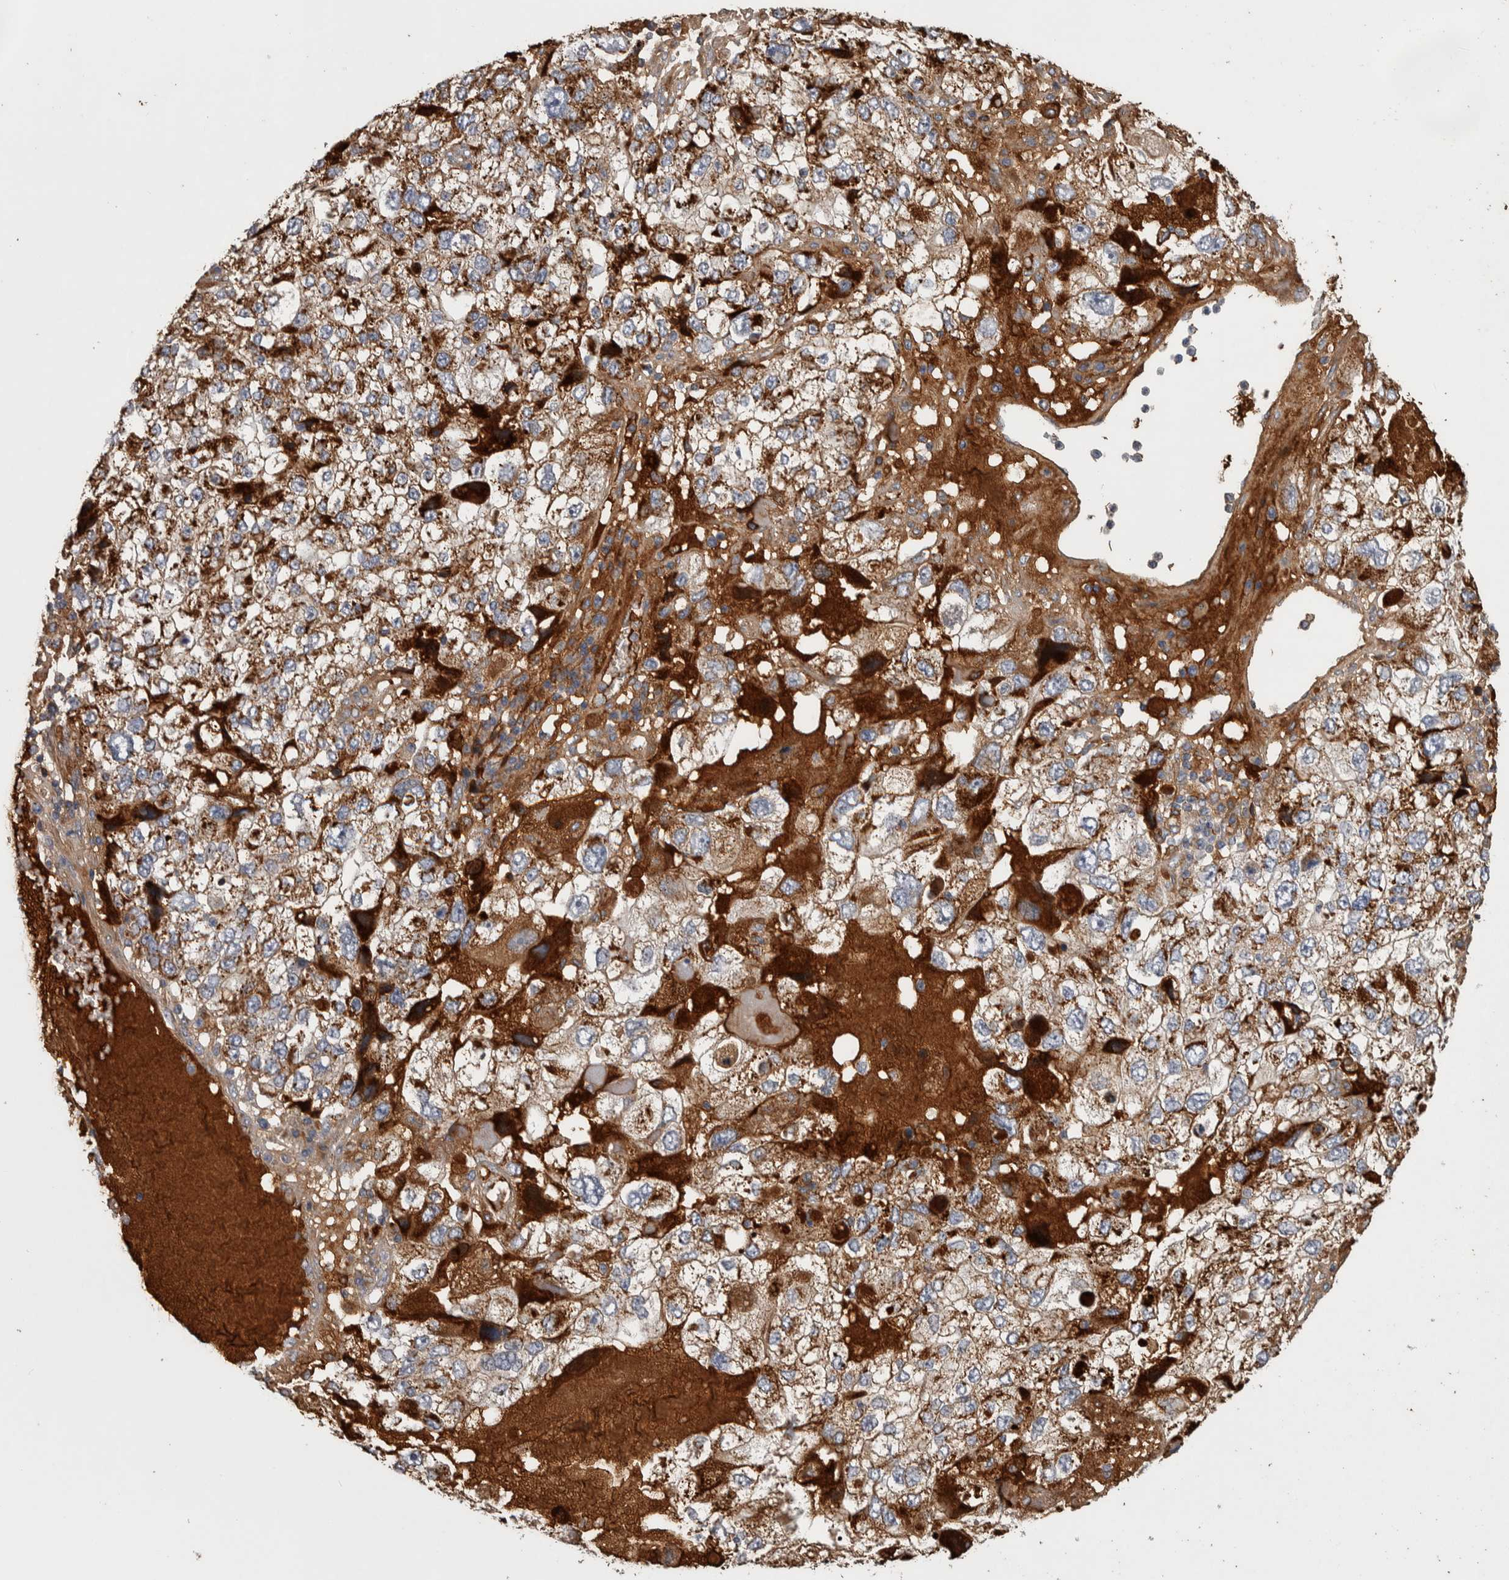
{"staining": {"intensity": "weak", "quantity": ">75%", "location": "cytoplasmic/membranous"}, "tissue": "endometrial cancer", "cell_type": "Tumor cells", "image_type": "cancer", "snomed": [{"axis": "morphology", "description": "Adenocarcinoma, NOS"}, {"axis": "topography", "description": "Endometrium"}], "caption": "Immunohistochemistry (IHC) of endometrial cancer (adenocarcinoma) reveals low levels of weak cytoplasmic/membranous staining in about >75% of tumor cells. Immunohistochemistry stains the protein in brown and the nuclei are stained blue.", "gene": "SCO1", "patient": {"sex": "female", "age": 49}}